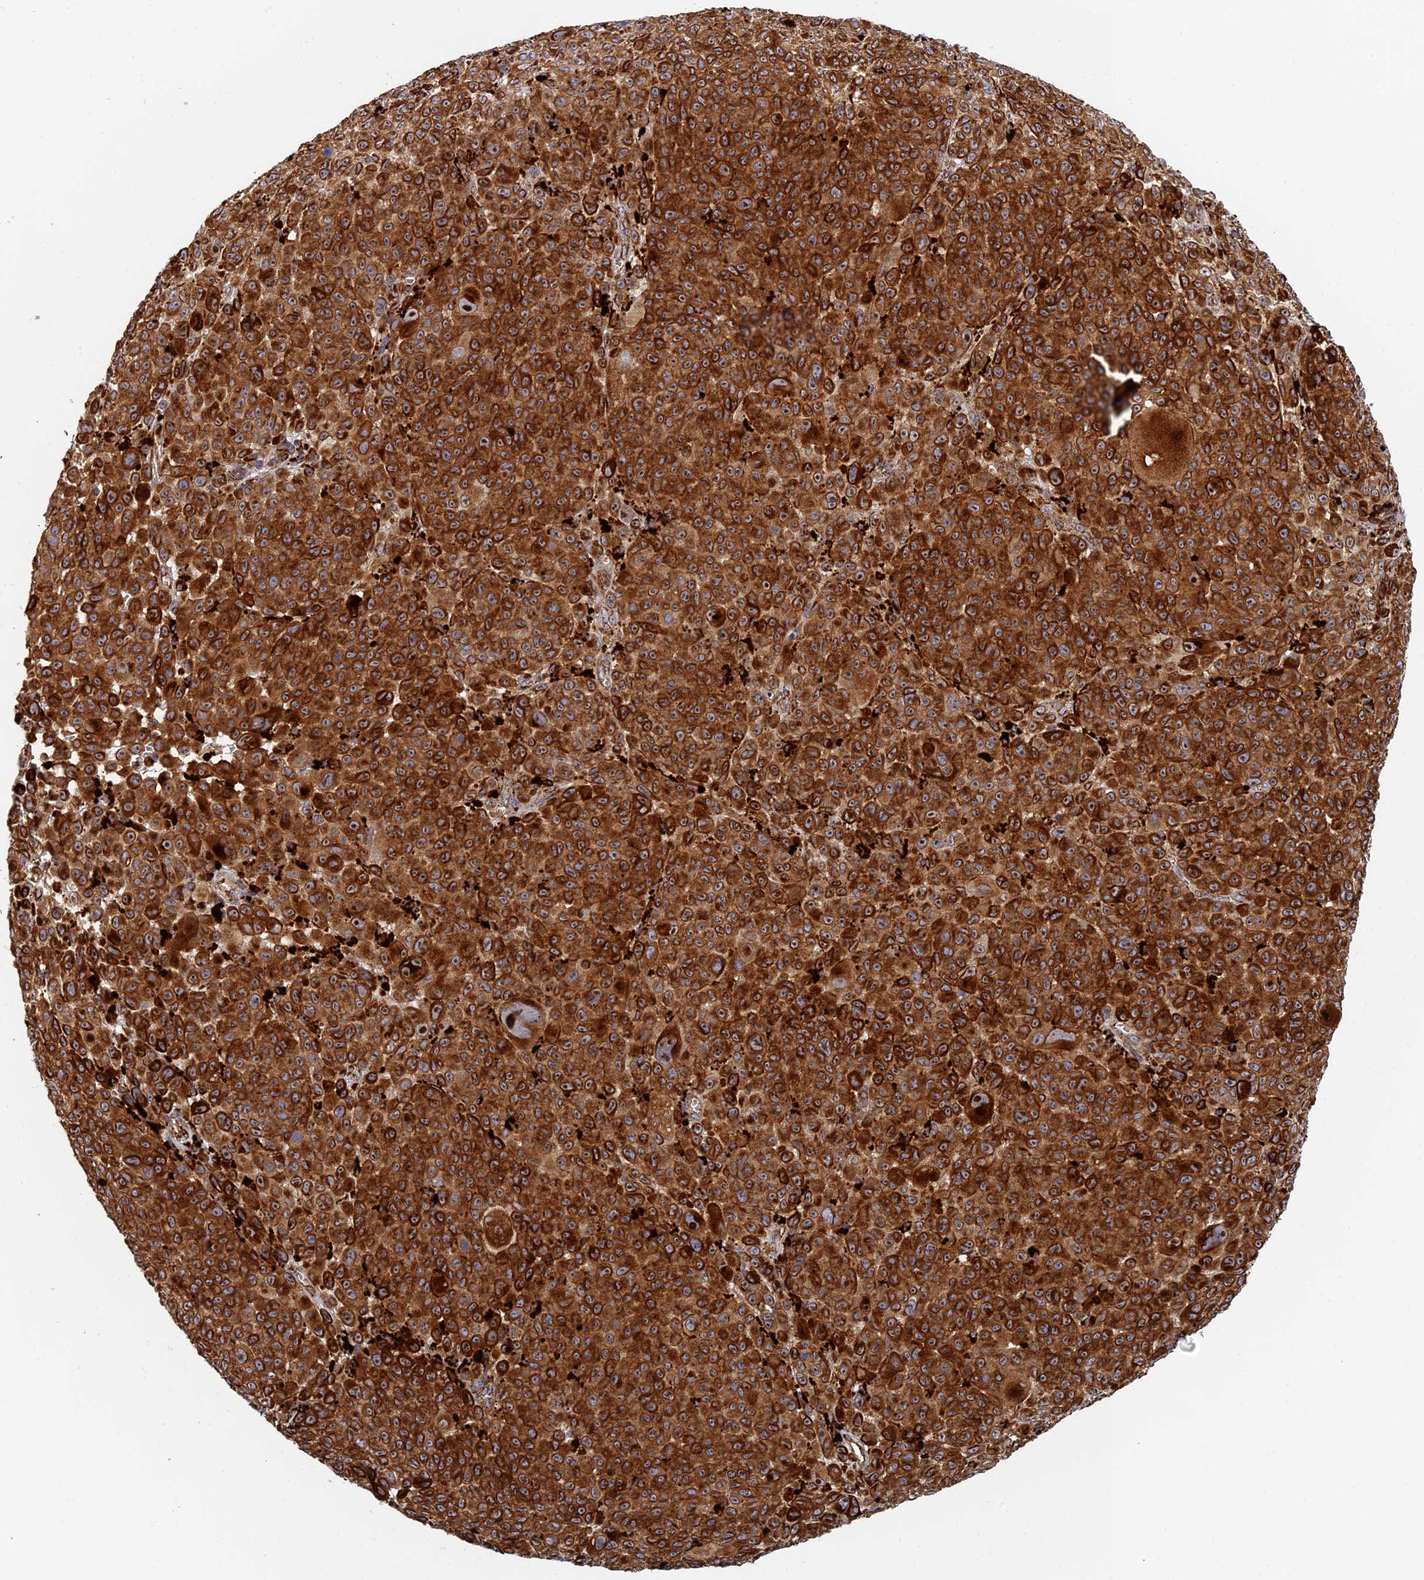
{"staining": {"intensity": "strong", "quantity": ">75%", "location": "cytoplasmic/membranous"}, "tissue": "melanoma", "cell_type": "Tumor cells", "image_type": "cancer", "snomed": [{"axis": "morphology", "description": "Malignant melanoma, NOS"}, {"axis": "topography", "description": "Skin"}], "caption": "IHC of malignant melanoma exhibits high levels of strong cytoplasmic/membranous positivity in approximately >75% of tumor cells.", "gene": "PPP2R3C", "patient": {"sex": "female", "age": 94}}